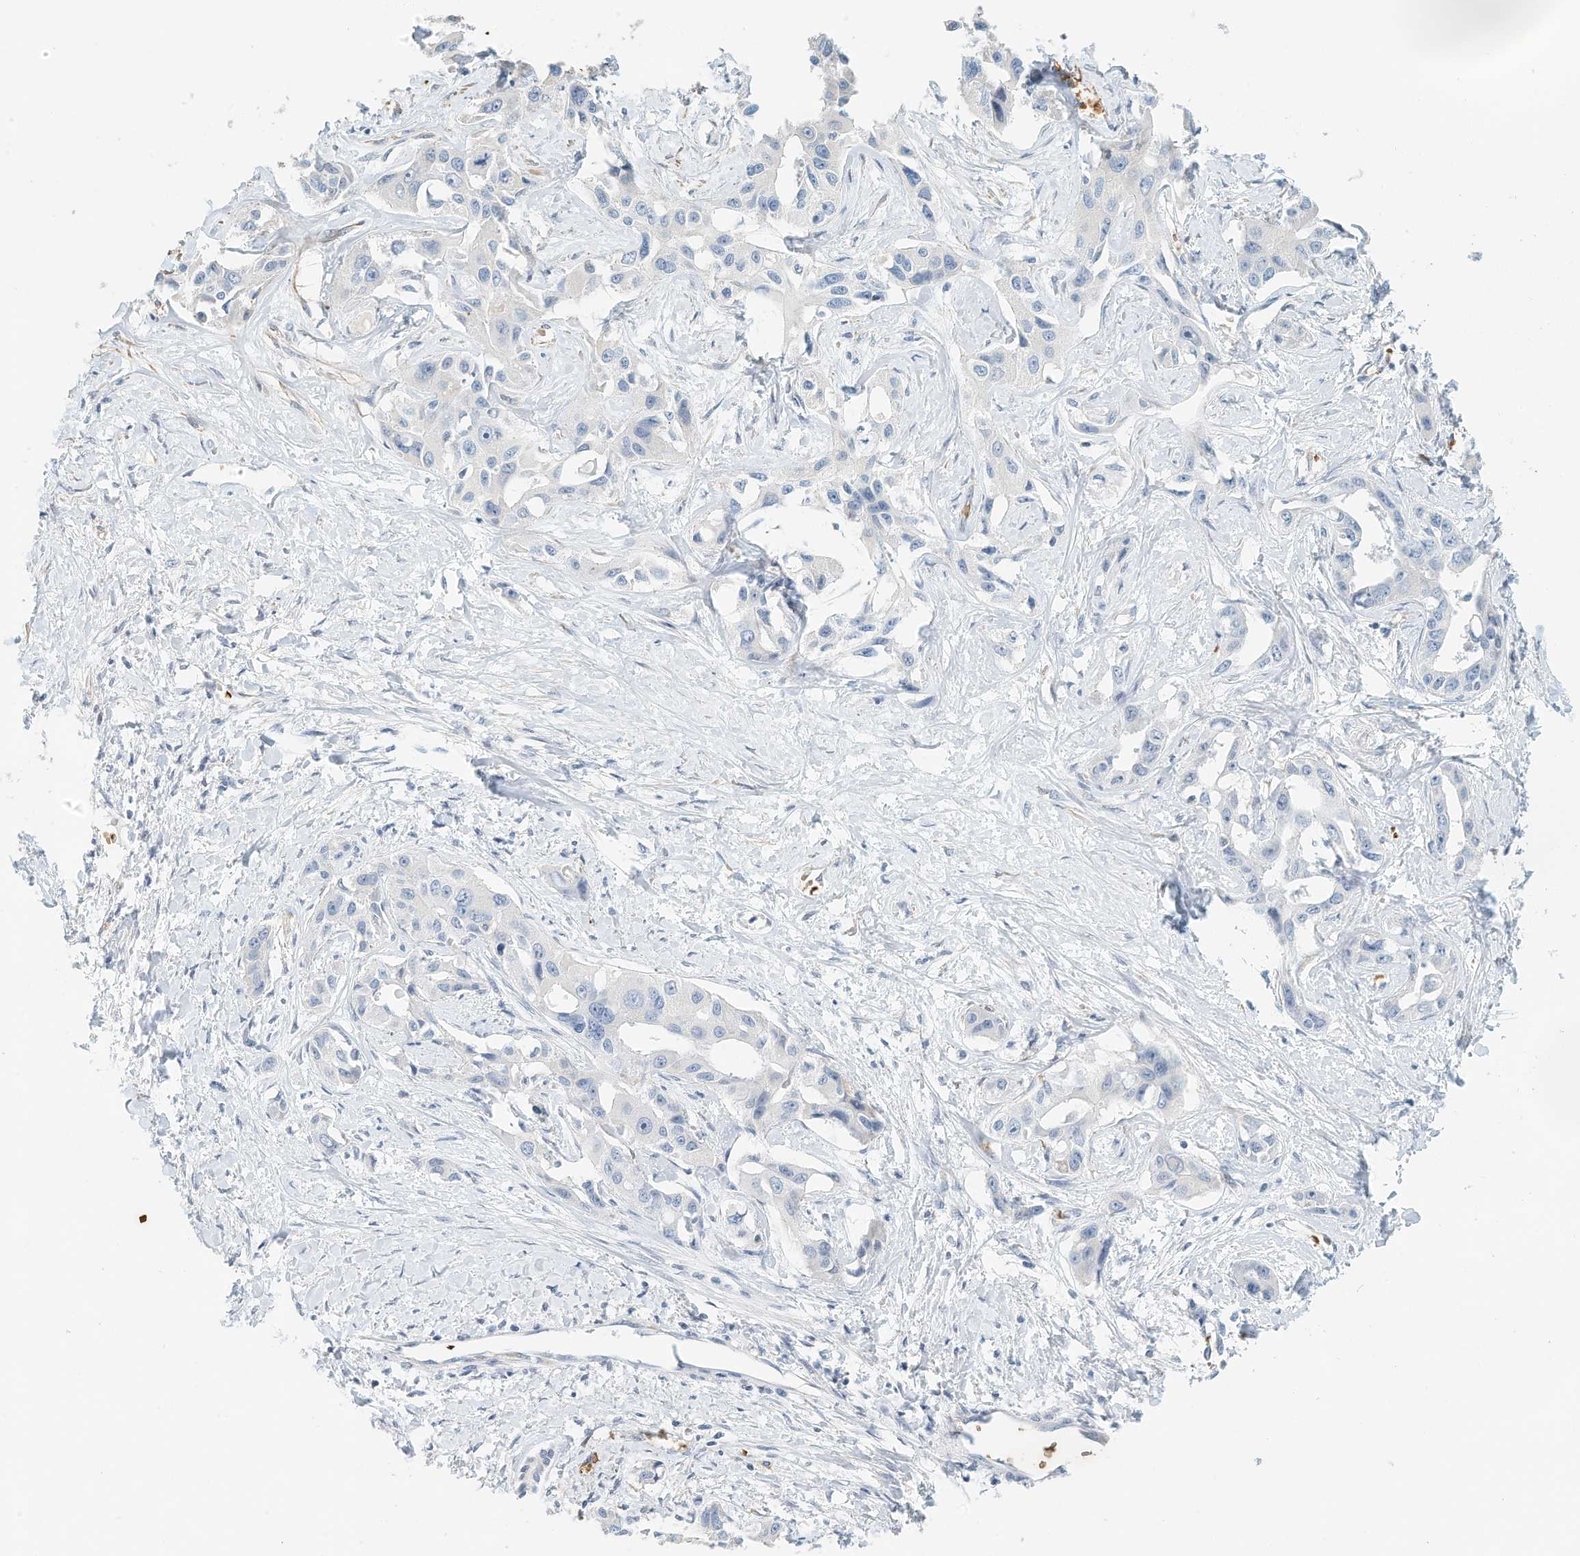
{"staining": {"intensity": "negative", "quantity": "none", "location": "none"}, "tissue": "liver cancer", "cell_type": "Tumor cells", "image_type": "cancer", "snomed": [{"axis": "morphology", "description": "Cholangiocarcinoma"}, {"axis": "topography", "description": "Liver"}], "caption": "High magnification brightfield microscopy of liver cancer (cholangiocarcinoma) stained with DAB (brown) and counterstained with hematoxylin (blue): tumor cells show no significant positivity.", "gene": "RCAN3", "patient": {"sex": "male", "age": 59}}